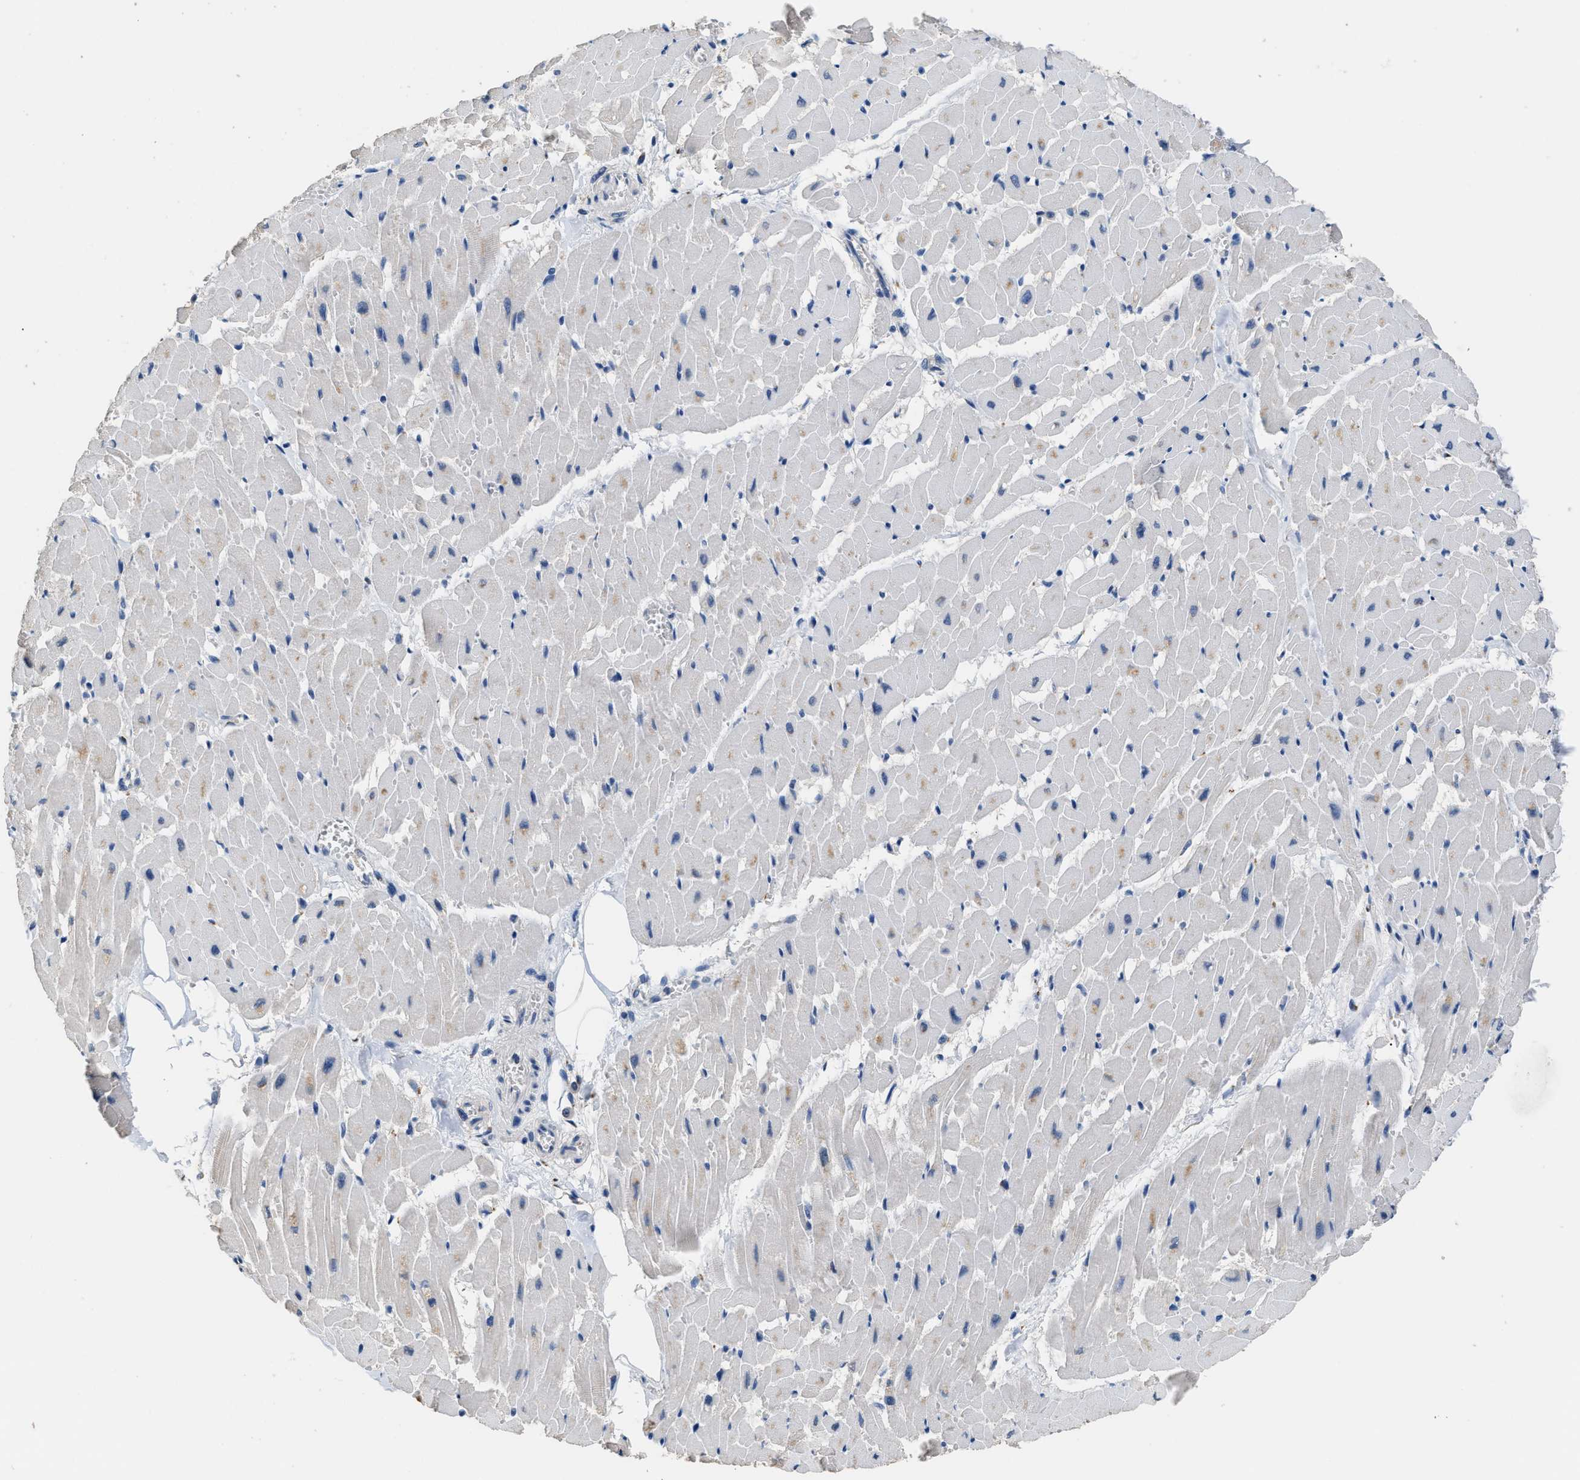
{"staining": {"intensity": "weak", "quantity": "<25%", "location": "cytoplasmic/membranous"}, "tissue": "heart muscle", "cell_type": "Cardiomyocytes", "image_type": "normal", "snomed": [{"axis": "morphology", "description": "Normal tissue, NOS"}, {"axis": "topography", "description": "Heart"}], "caption": "Protein analysis of unremarkable heart muscle demonstrates no significant positivity in cardiomyocytes.", "gene": "GOLM1", "patient": {"sex": "female", "age": 19}}